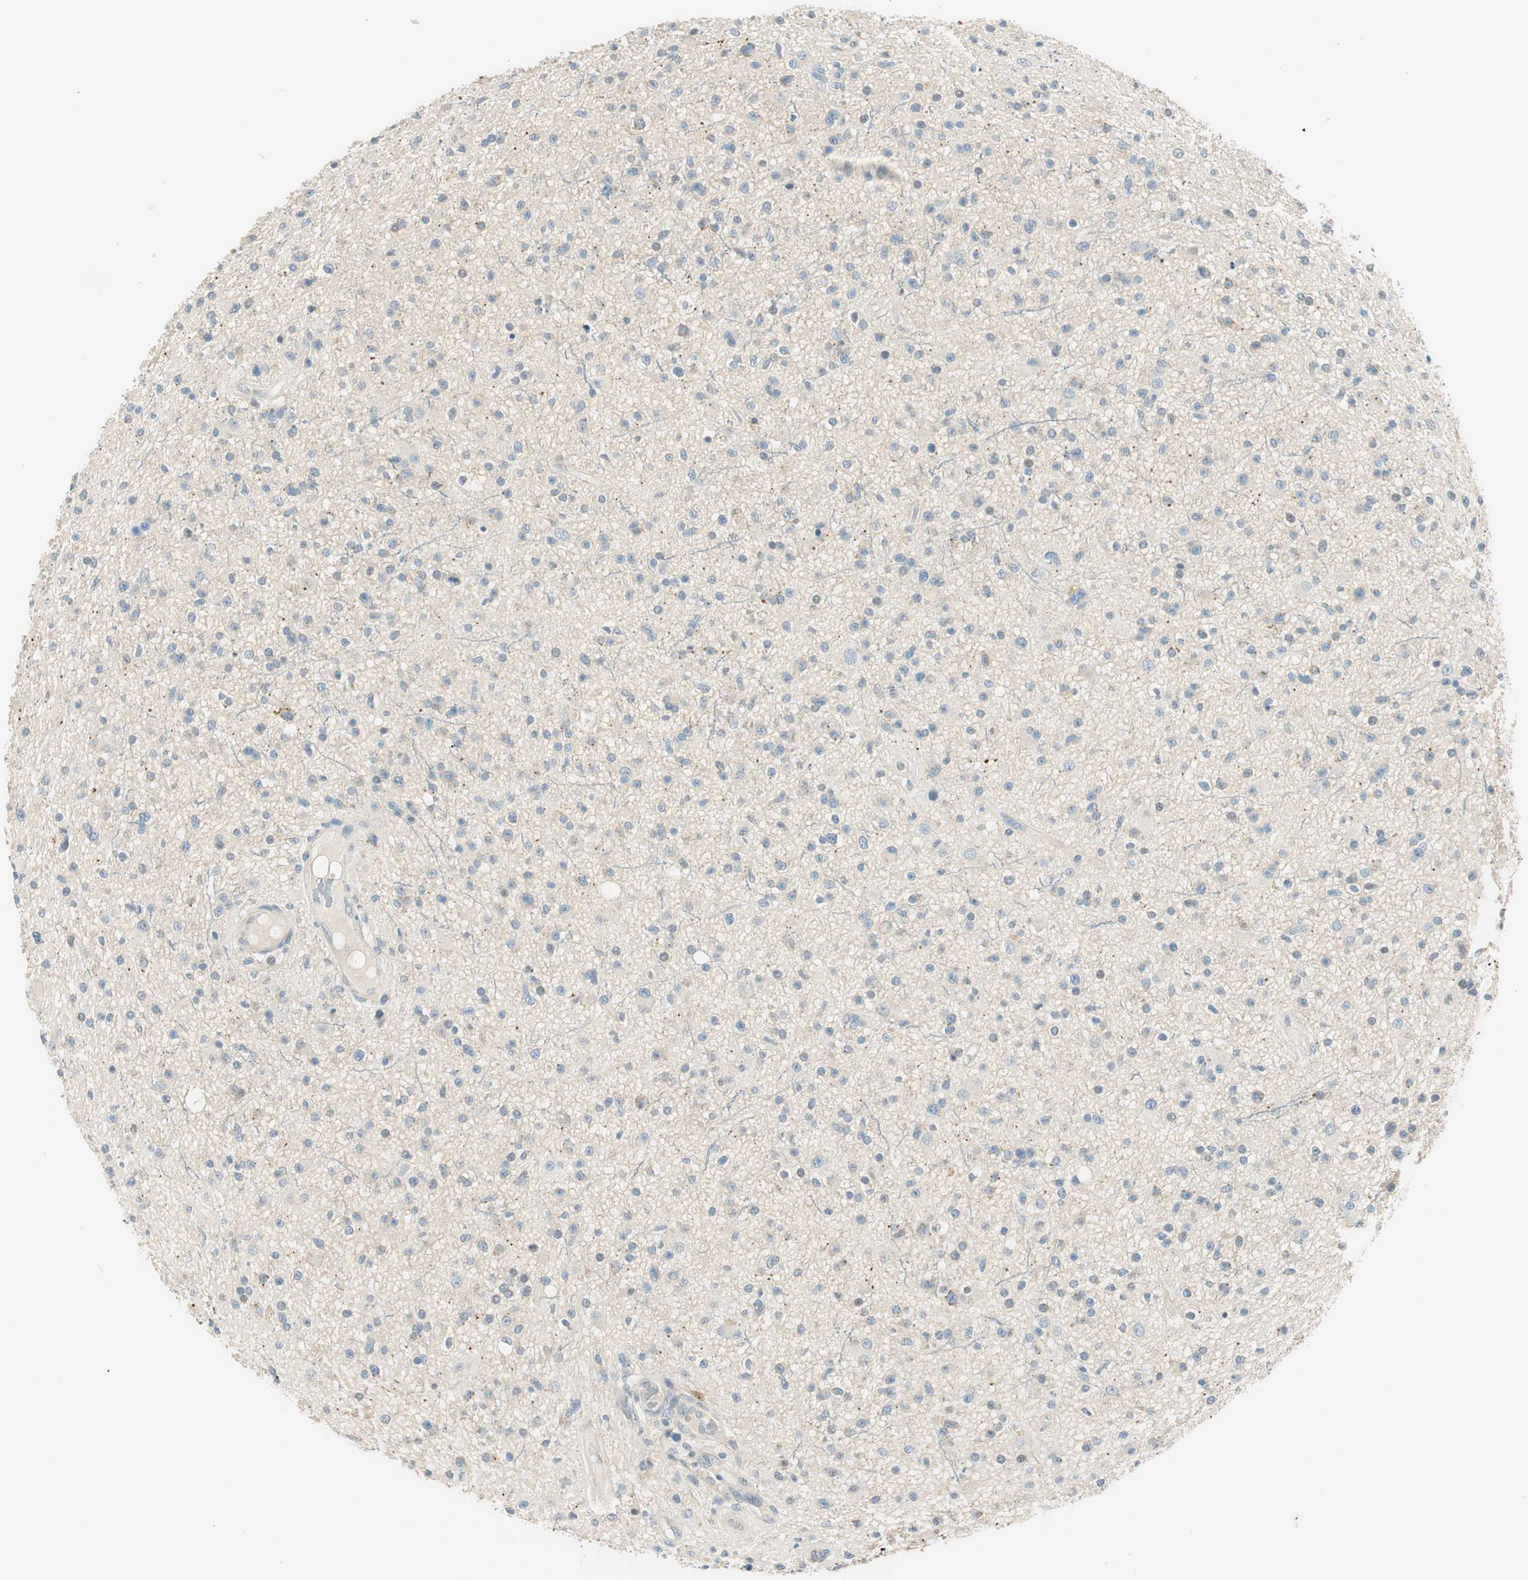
{"staining": {"intensity": "negative", "quantity": "none", "location": "none"}, "tissue": "glioma", "cell_type": "Tumor cells", "image_type": "cancer", "snomed": [{"axis": "morphology", "description": "Glioma, malignant, High grade"}, {"axis": "topography", "description": "Brain"}], "caption": "Human malignant glioma (high-grade) stained for a protein using immunohistochemistry (IHC) shows no positivity in tumor cells.", "gene": "TACR3", "patient": {"sex": "male", "age": 33}}